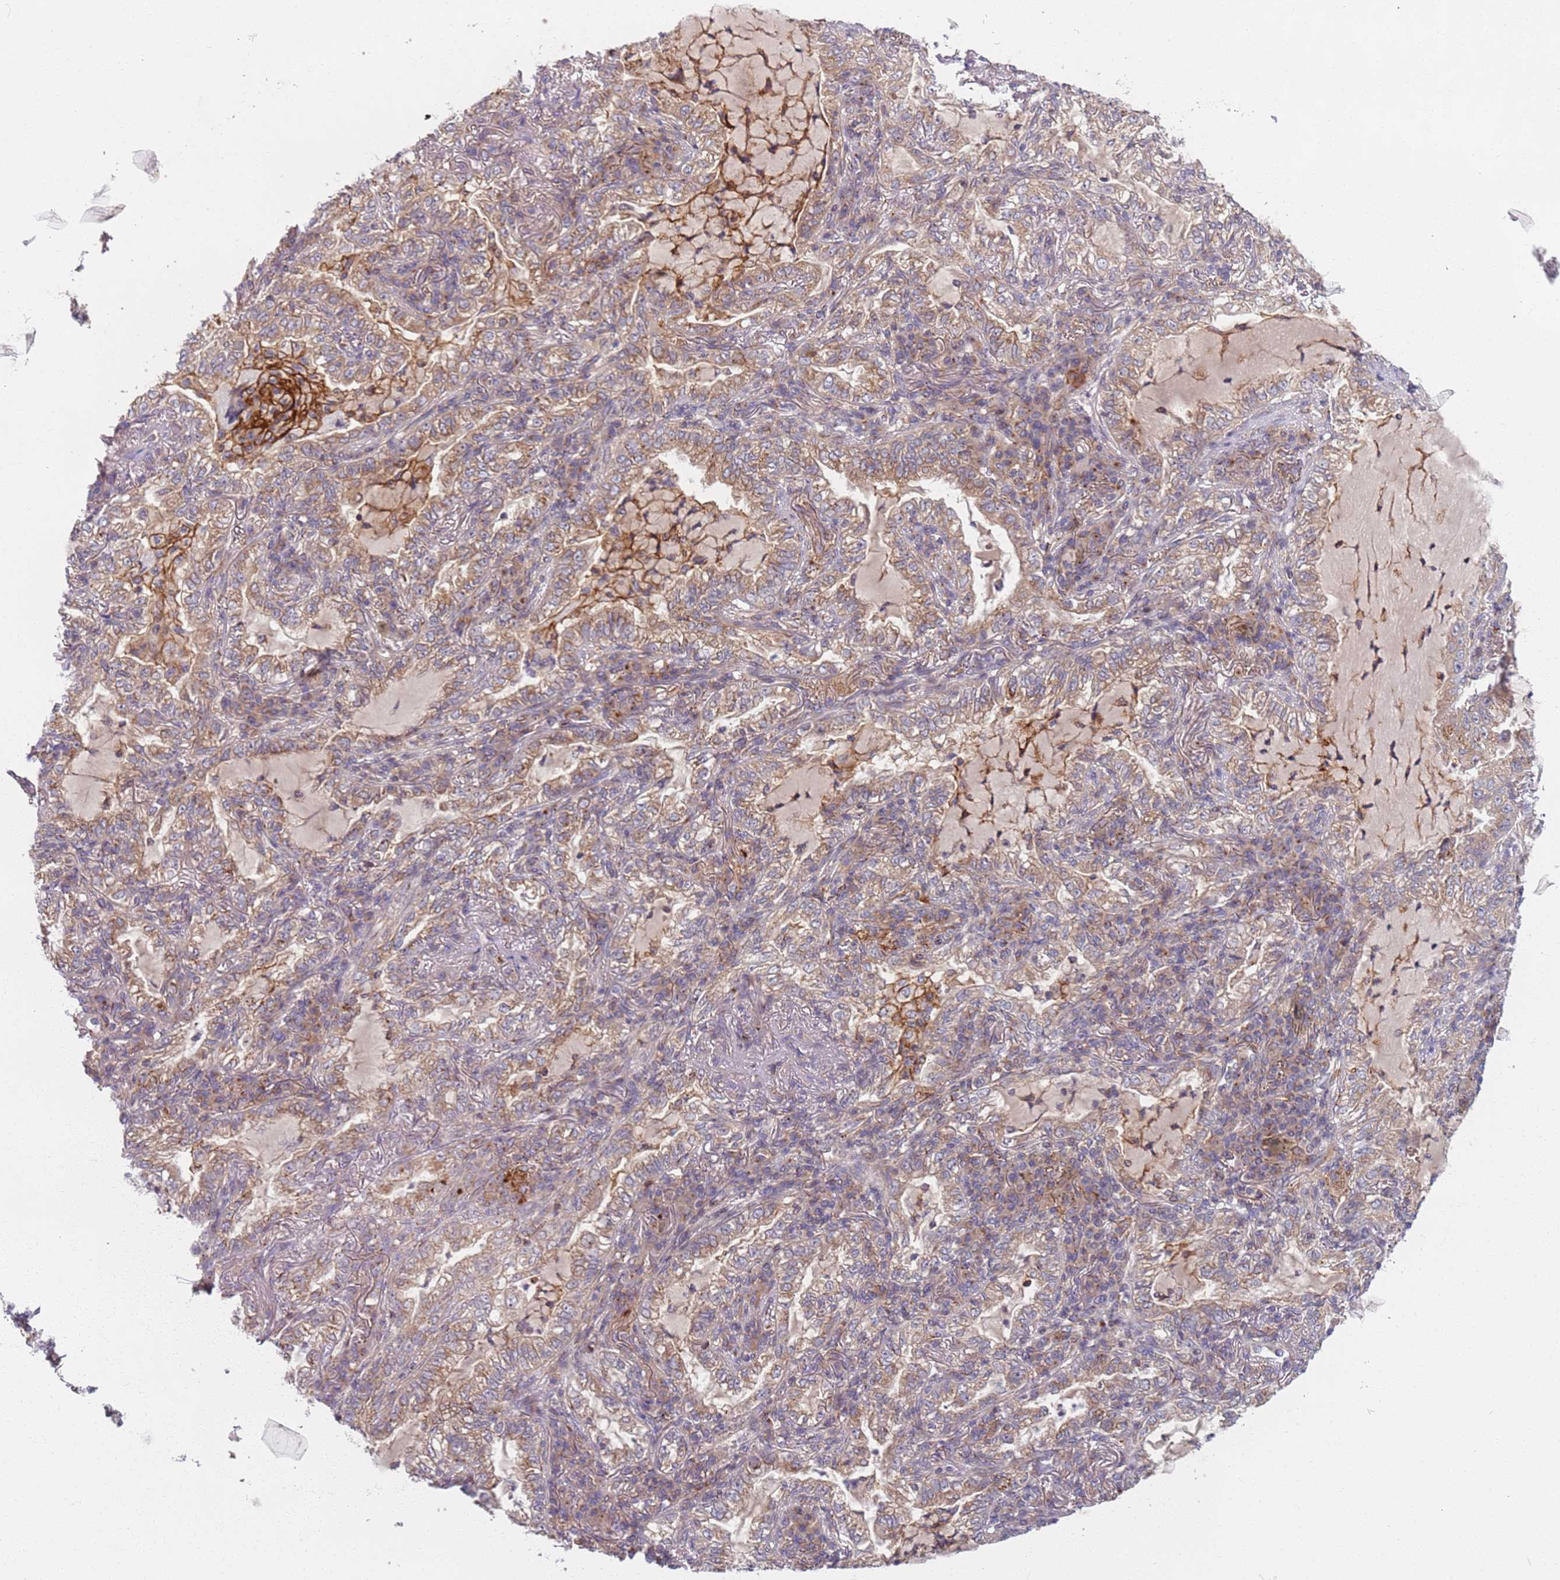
{"staining": {"intensity": "moderate", "quantity": "25%-75%", "location": "cytoplasmic/membranous"}, "tissue": "lung cancer", "cell_type": "Tumor cells", "image_type": "cancer", "snomed": [{"axis": "morphology", "description": "Adenocarcinoma, NOS"}, {"axis": "topography", "description": "Lung"}], "caption": "The histopathology image exhibits a brown stain indicating the presence of a protein in the cytoplasmic/membranous of tumor cells in lung cancer.", "gene": "AKTIP", "patient": {"sex": "female", "age": 73}}